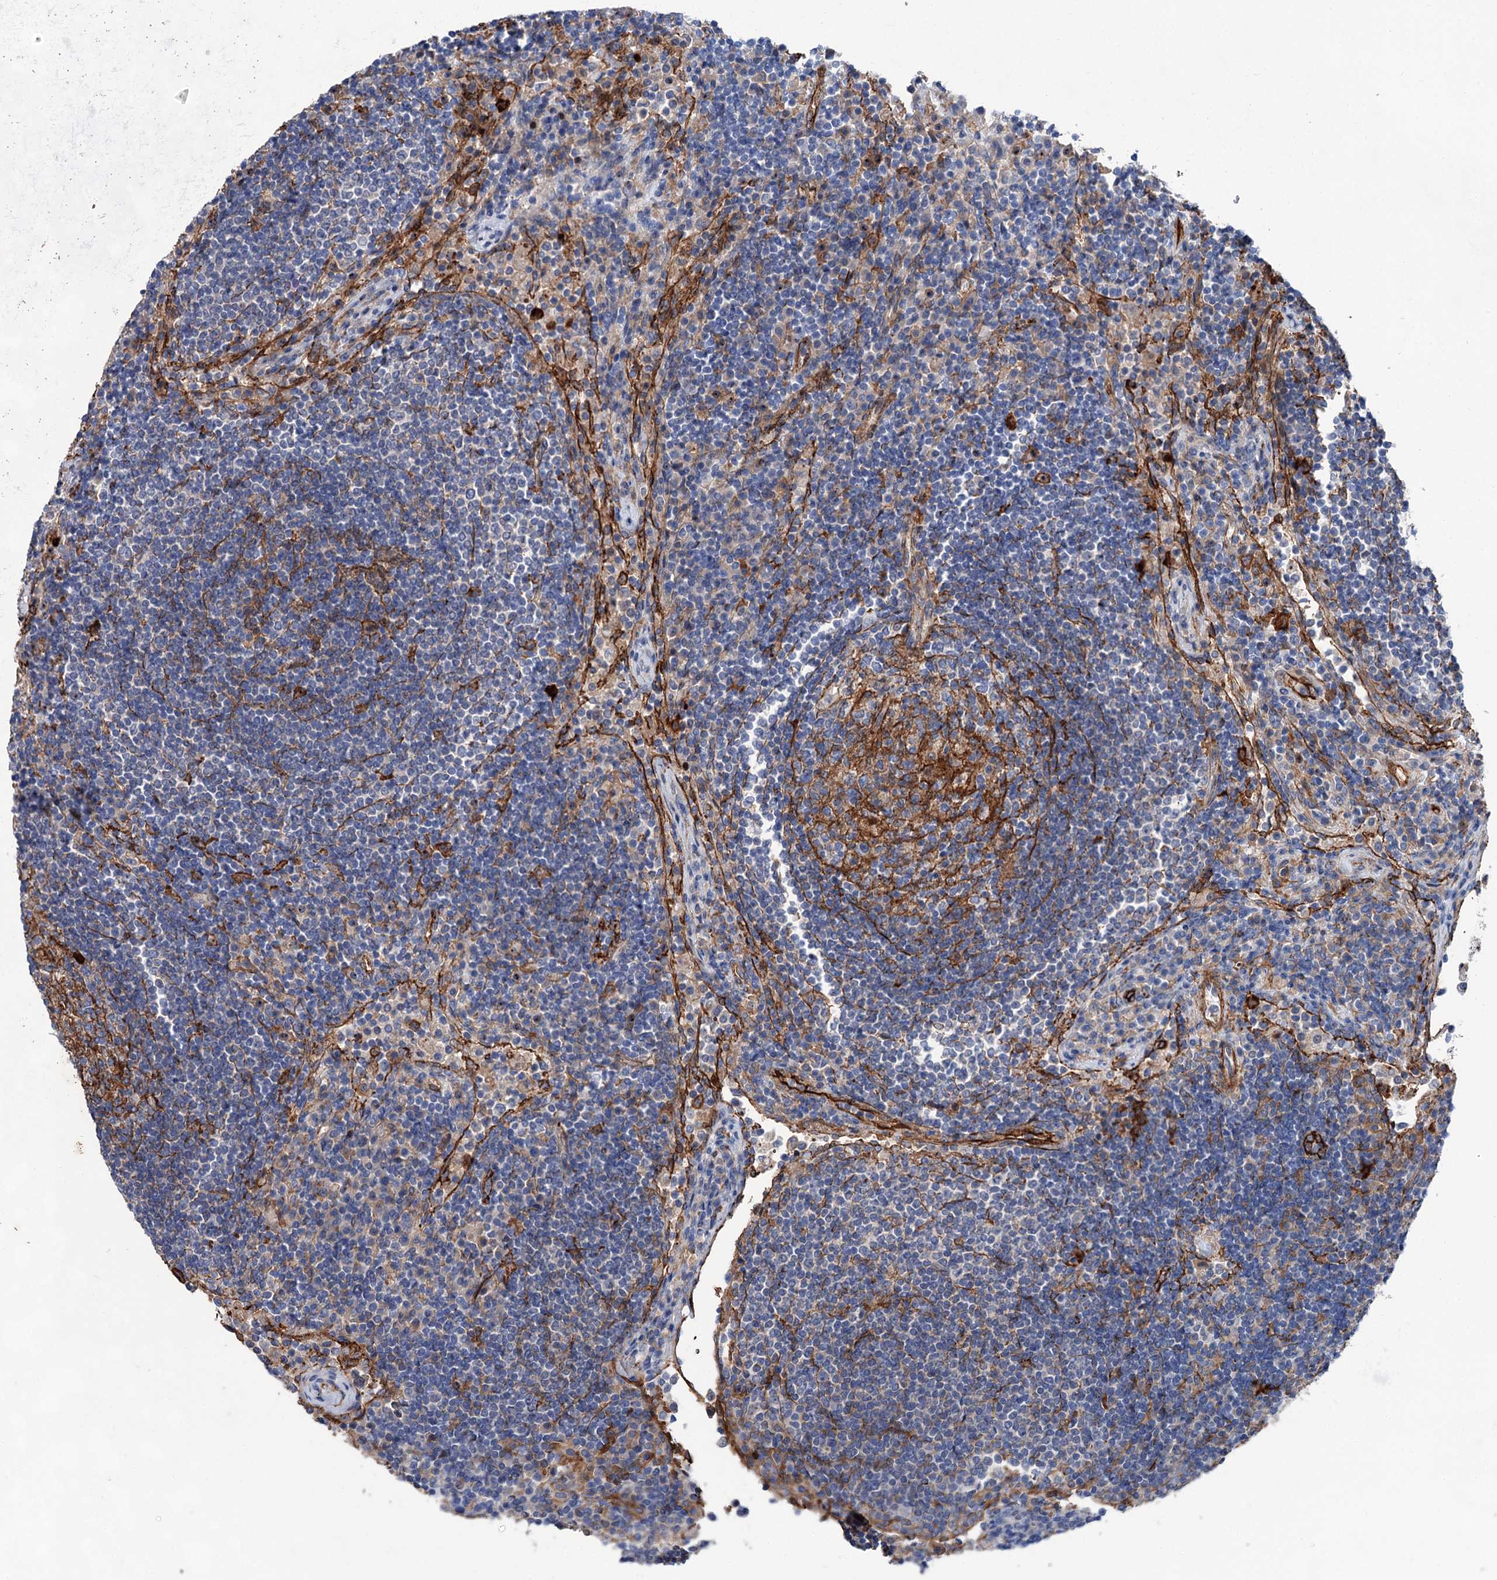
{"staining": {"intensity": "negative", "quantity": "none", "location": "none"}, "tissue": "lymph node", "cell_type": "Germinal center cells", "image_type": "normal", "snomed": [{"axis": "morphology", "description": "Normal tissue, NOS"}, {"axis": "topography", "description": "Lymph node"}], "caption": "This histopathology image is of normal lymph node stained with IHC to label a protein in brown with the nuclei are counter-stained blue. There is no positivity in germinal center cells.", "gene": "TMTC3", "patient": {"sex": "female", "age": 53}}